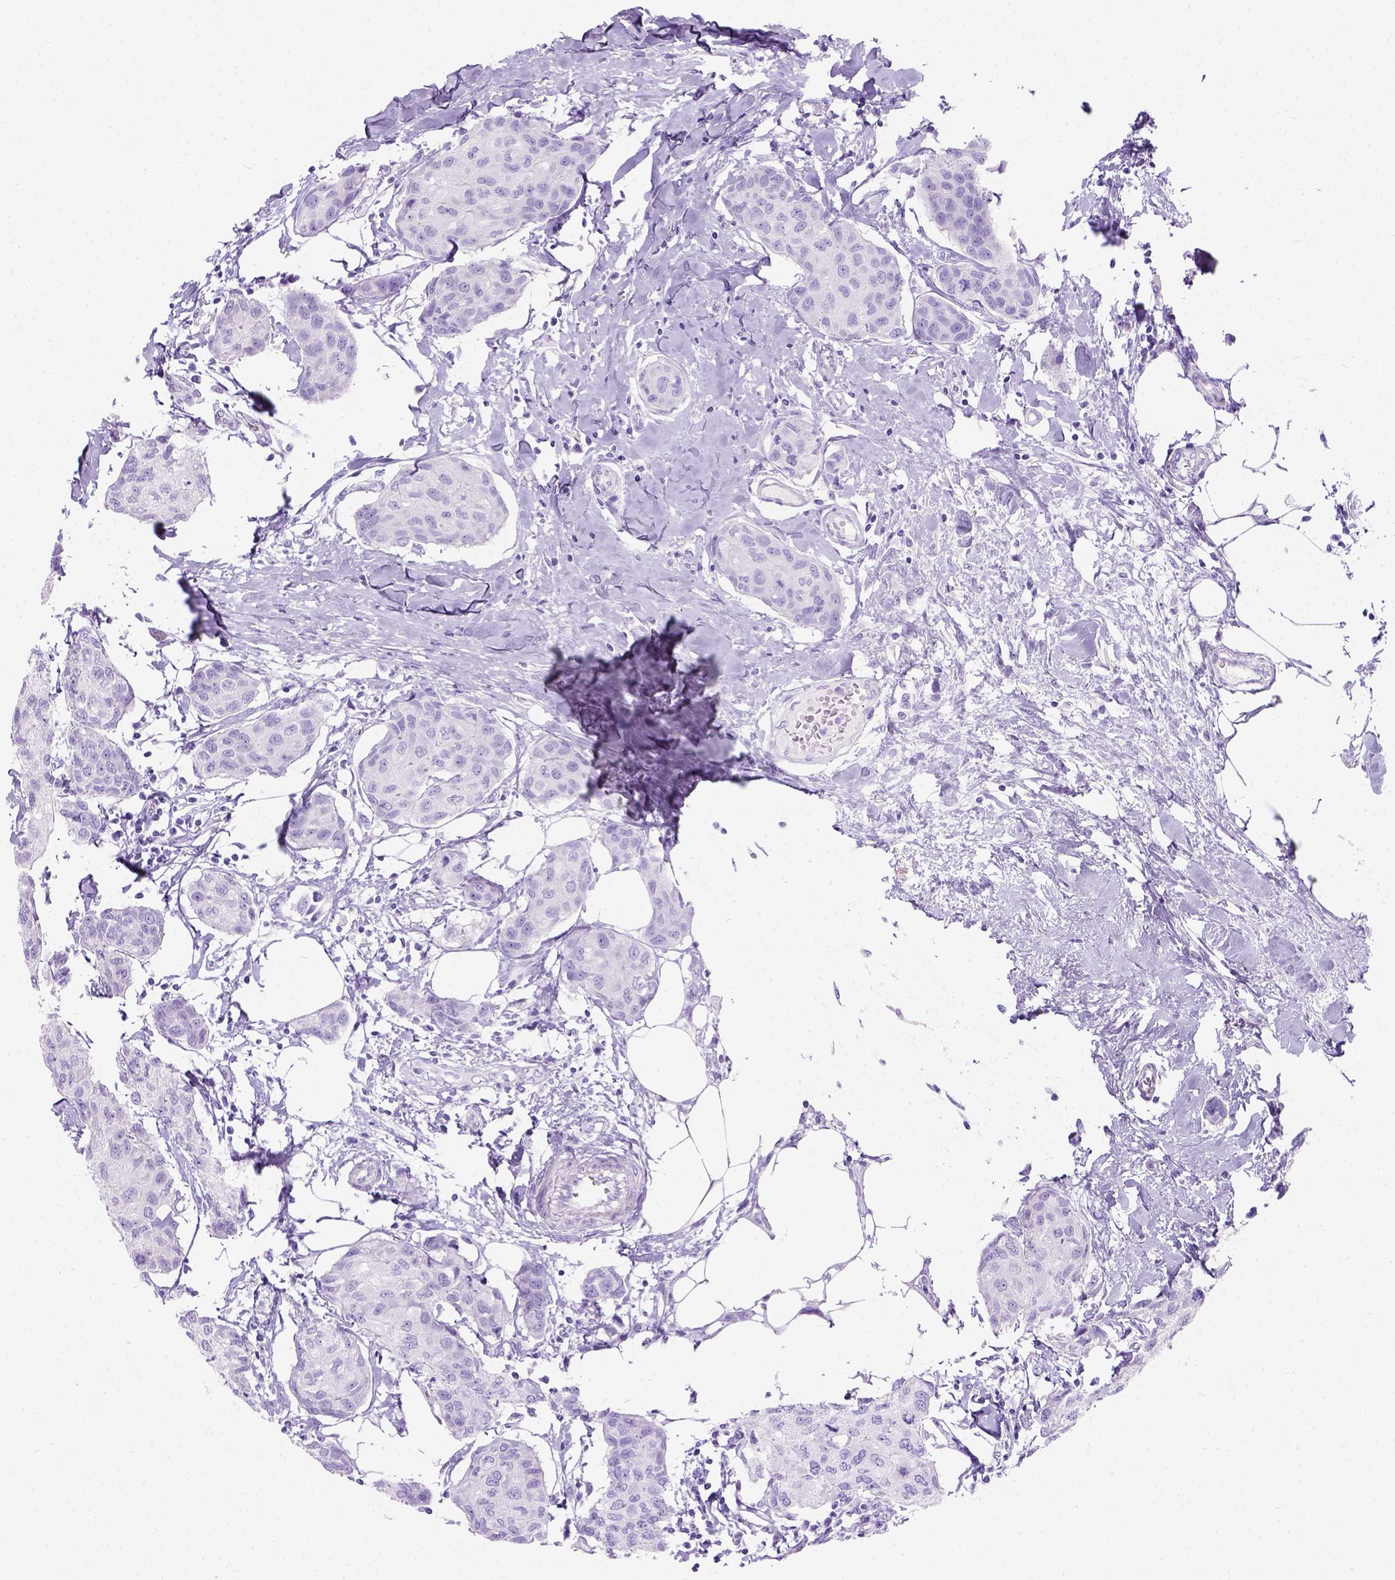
{"staining": {"intensity": "negative", "quantity": "none", "location": "none"}, "tissue": "breast cancer", "cell_type": "Tumor cells", "image_type": "cancer", "snomed": [{"axis": "morphology", "description": "Duct carcinoma"}, {"axis": "topography", "description": "Breast"}], "caption": "A high-resolution micrograph shows immunohistochemistry staining of breast intraductal carcinoma, which displays no significant expression in tumor cells. The staining is performed using DAB brown chromogen with nuclei counter-stained in using hematoxylin.", "gene": "C7orf57", "patient": {"sex": "female", "age": 80}}